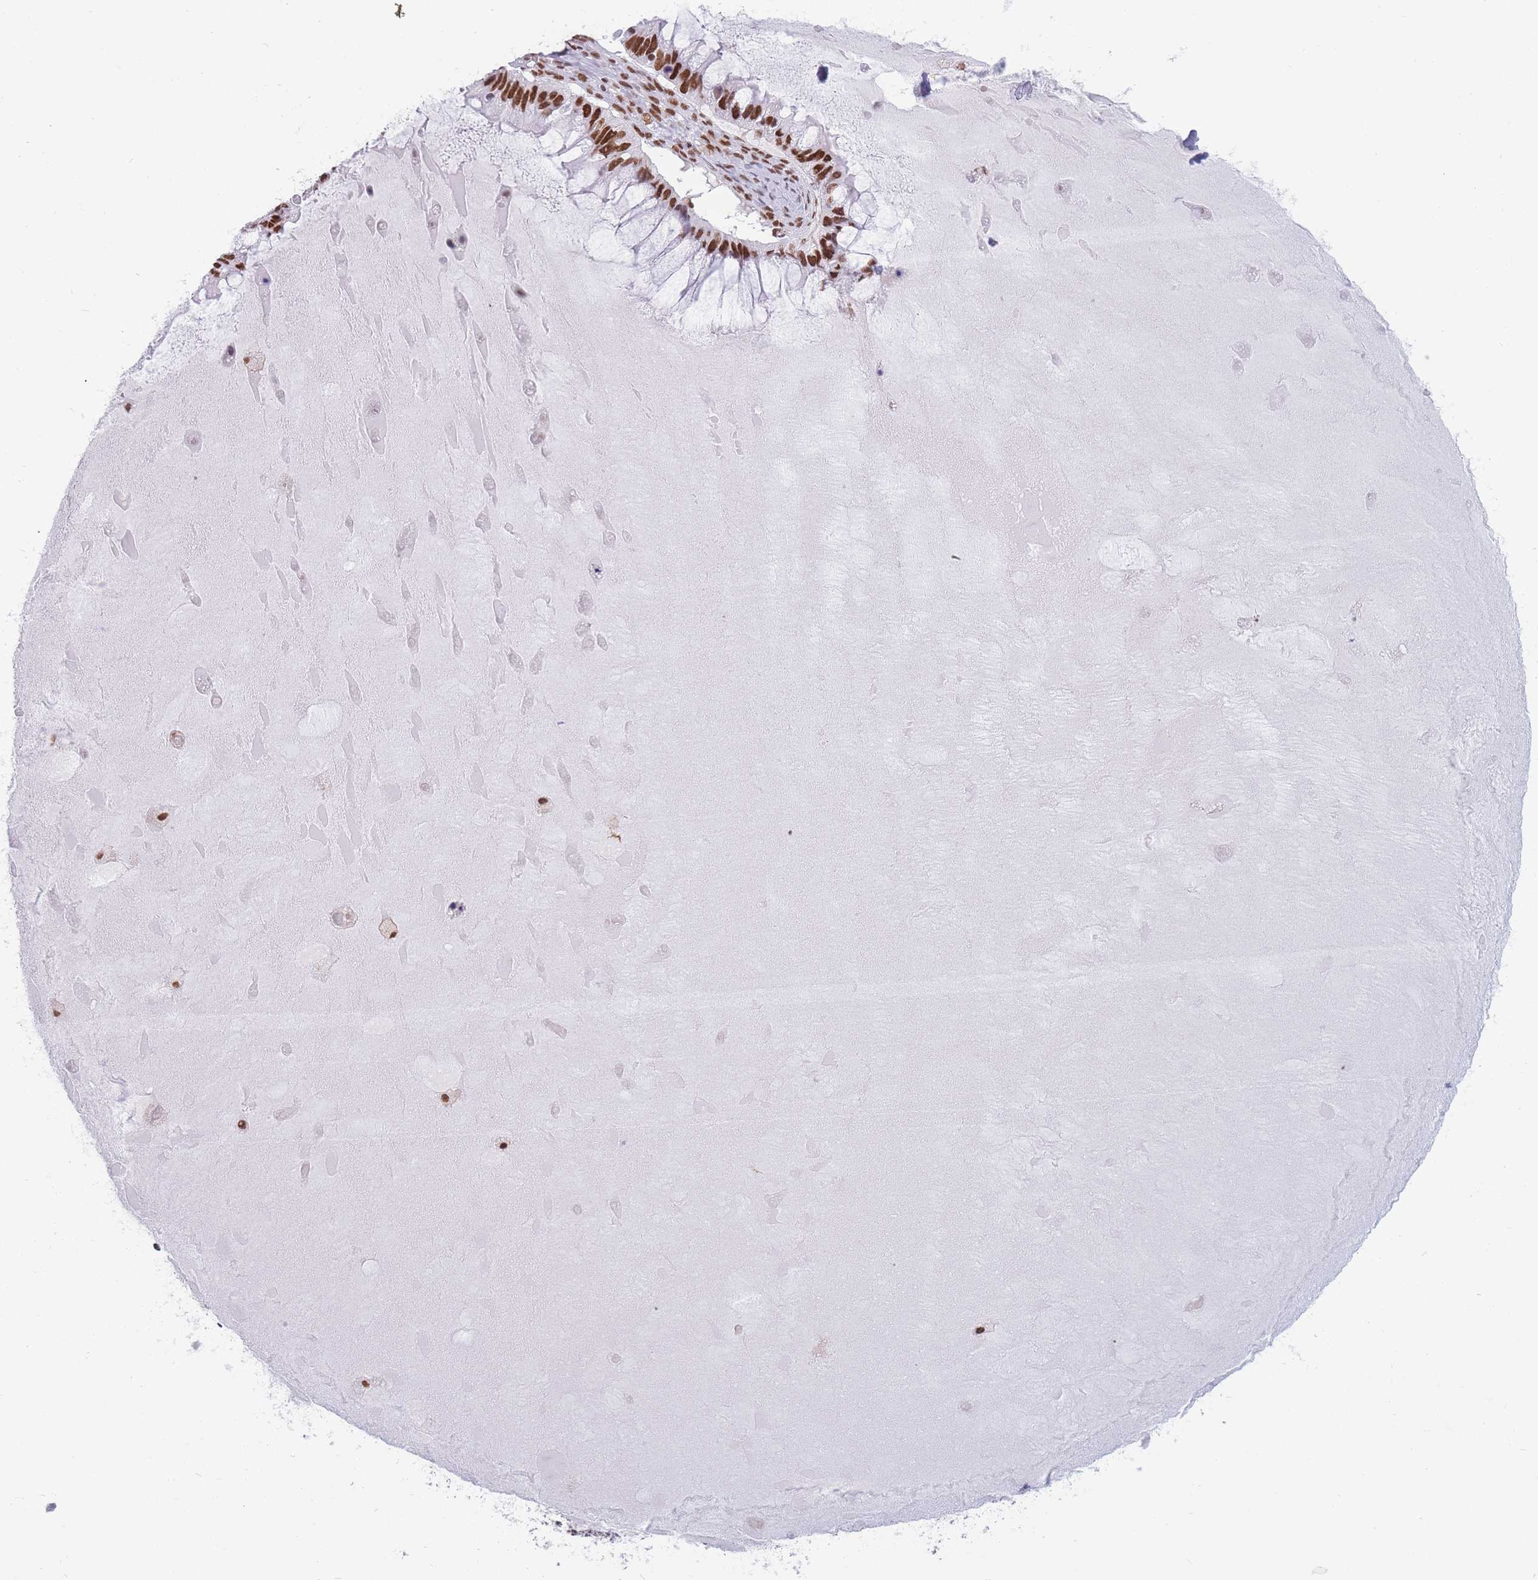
{"staining": {"intensity": "strong", "quantity": ">75%", "location": "nuclear"}, "tissue": "ovarian cancer", "cell_type": "Tumor cells", "image_type": "cancer", "snomed": [{"axis": "morphology", "description": "Cystadenocarcinoma, mucinous, NOS"}, {"axis": "topography", "description": "Ovary"}], "caption": "A high-resolution photomicrograph shows immunohistochemistry staining of mucinous cystadenocarcinoma (ovarian), which shows strong nuclear expression in about >75% of tumor cells.", "gene": "HNRNPUL1", "patient": {"sex": "female", "age": 61}}